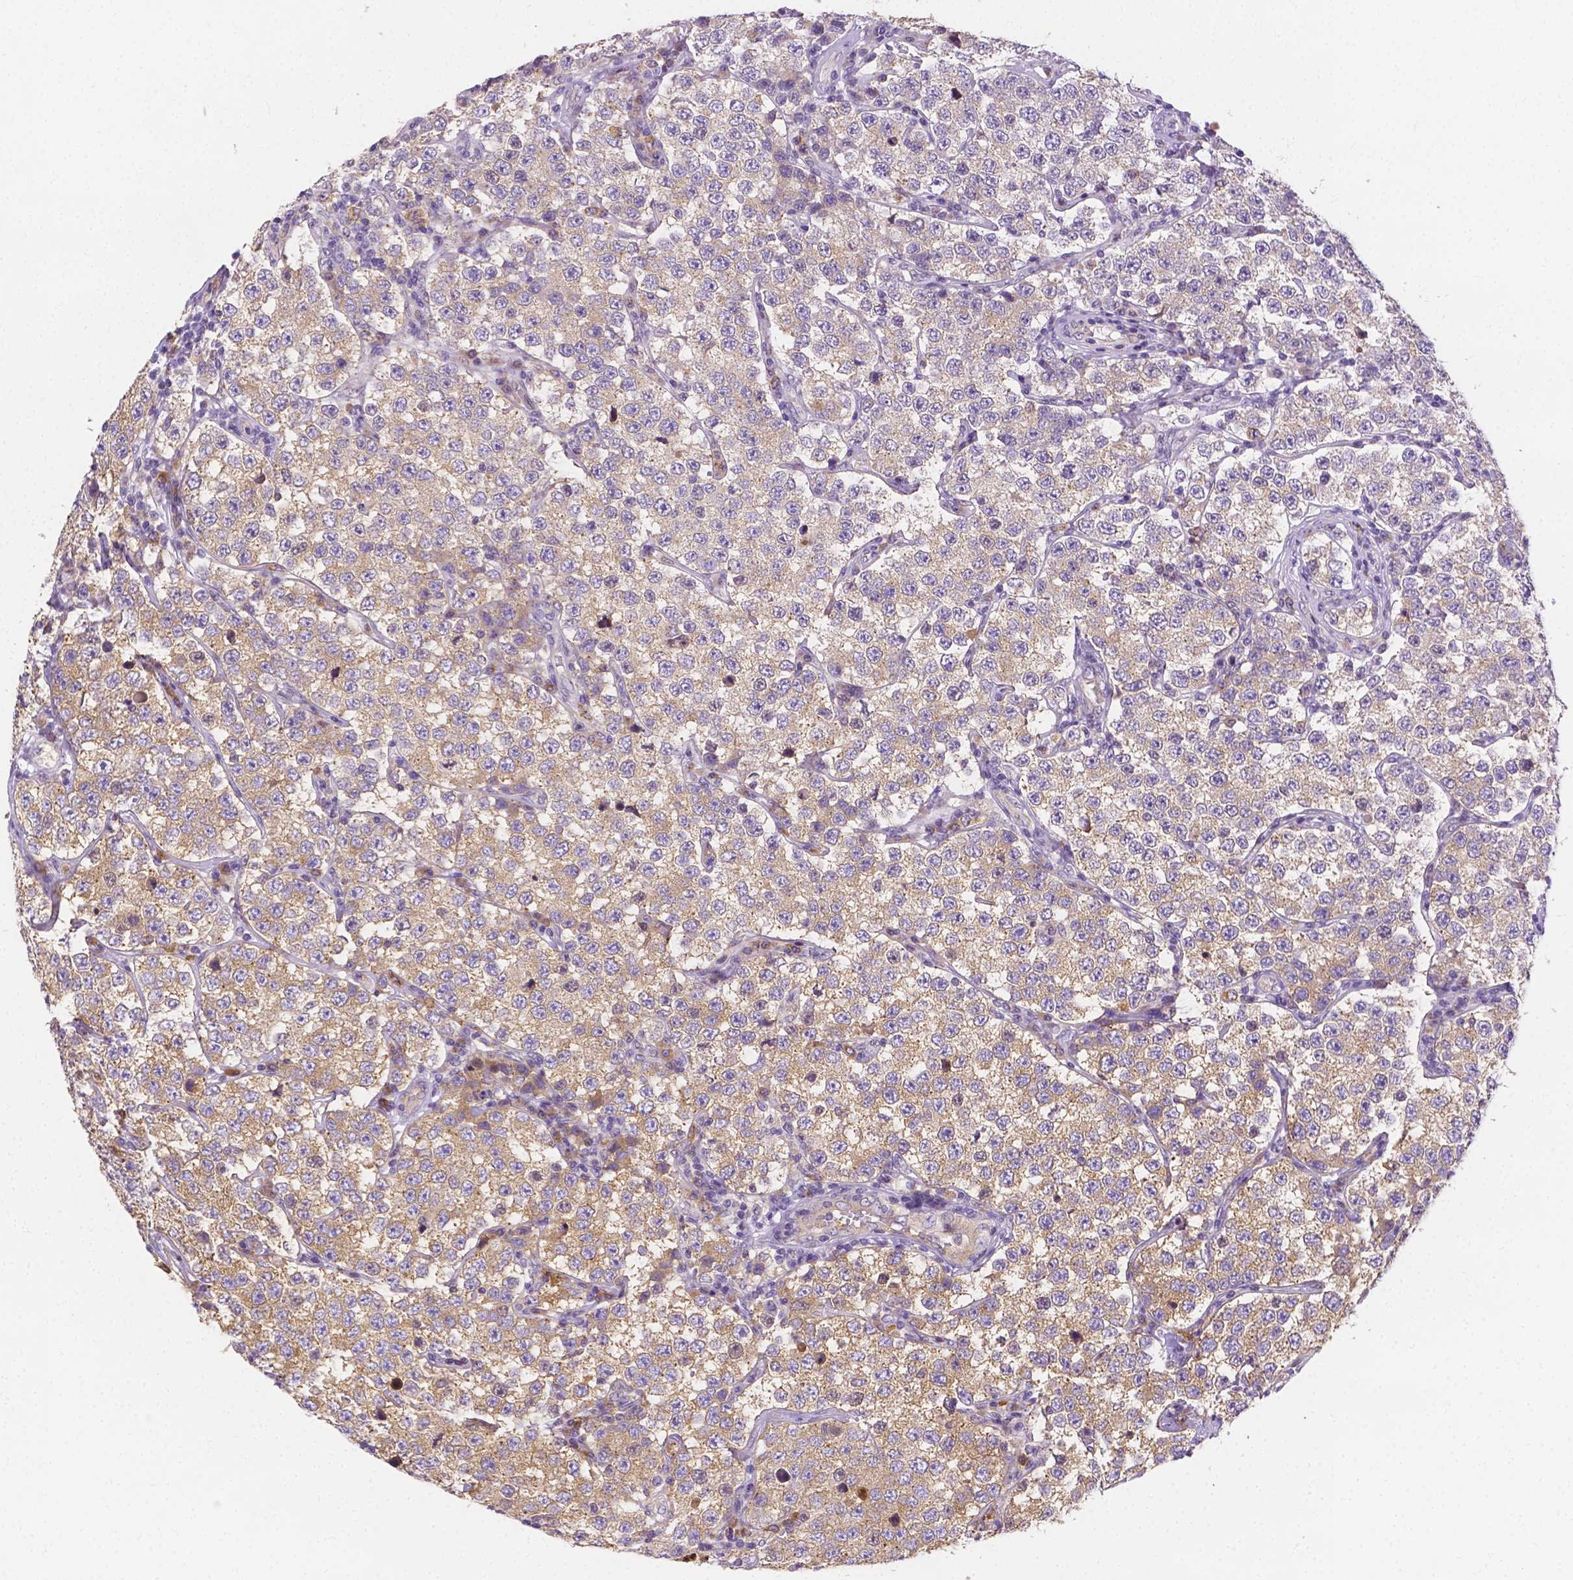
{"staining": {"intensity": "weak", "quantity": ">75%", "location": "cytoplasmic/membranous"}, "tissue": "testis cancer", "cell_type": "Tumor cells", "image_type": "cancer", "snomed": [{"axis": "morphology", "description": "Seminoma, NOS"}, {"axis": "topography", "description": "Testis"}], "caption": "Testis seminoma stained with a brown dye reveals weak cytoplasmic/membranous positive expression in about >75% of tumor cells.", "gene": "ZNRD2", "patient": {"sex": "male", "age": 34}}